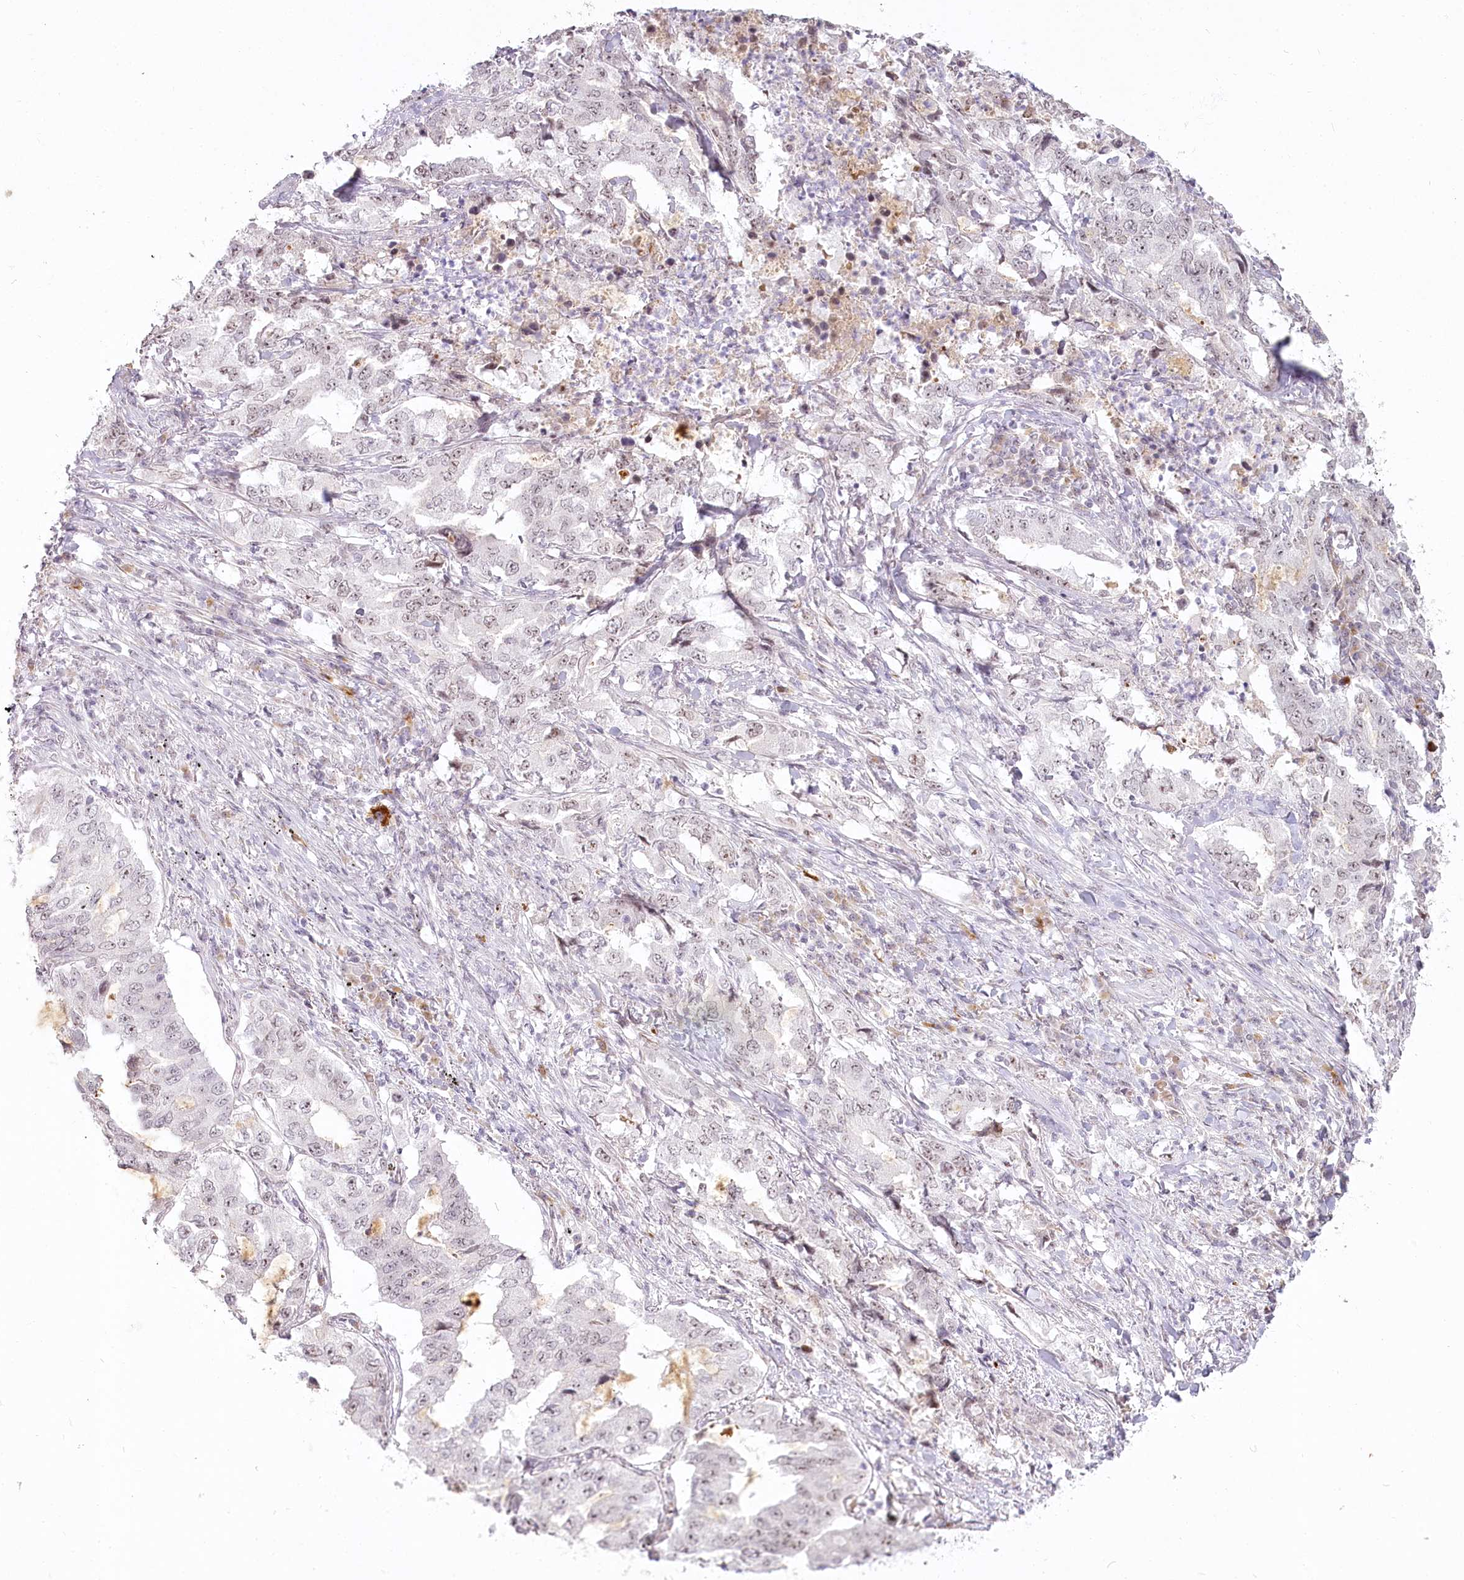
{"staining": {"intensity": "weak", "quantity": "25%-75%", "location": "nuclear"}, "tissue": "lung cancer", "cell_type": "Tumor cells", "image_type": "cancer", "snomed": [{"axis": "morphology", "description": "Adenocarcinoma, NOS"}, {"axis": "topography", "description": "Lung"}], "caption": "There is low levels of weak nuclear expression in tumor cells of lung cancer, as demonstrated by immunohistochemical staining (brown color).", "gene": "EXOSC7", "patient": {"sex": "female", "age": 51}}